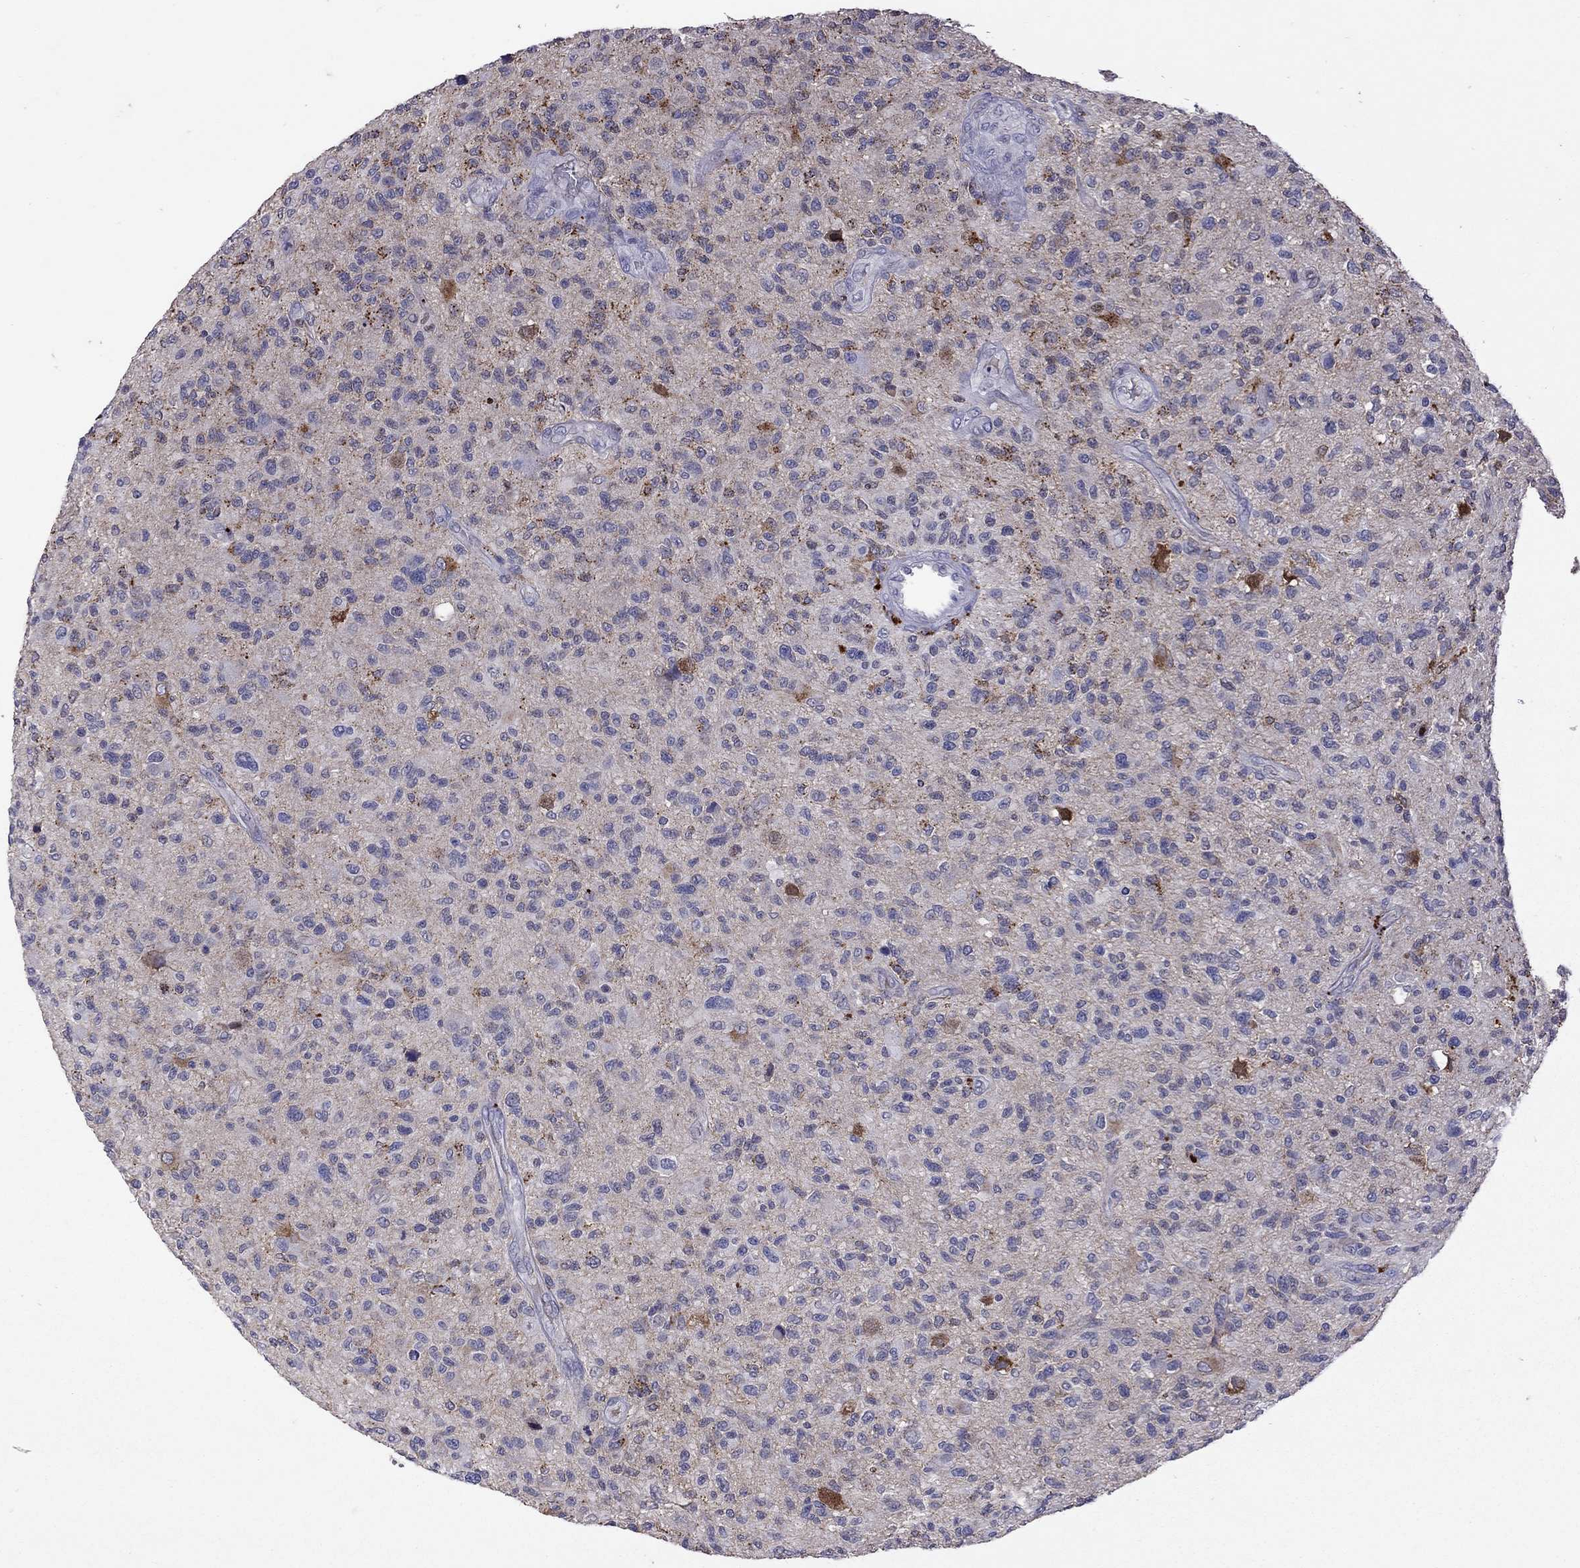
{"staining": {"intensity": "negative", "quantity": "none", "location": "none"}, "tissue": "glioma", "cell_type": "Tumor cells", "image_type": "cancer", "snomed": [{"axis": "morphology", "description": "Glioma, malignant, High grade"}, {"axis": "topography", "description": "Brain"}], "caption": "Tumor cells show no significant protein expression in glioma. (Stains: DAB (3,3'-diaminobenzidine) immunohistochemistry with hematoxylin counter stain, Microscopy: brightfield microscopy at high magnification).", "gene": "SERPINA3", "patient": {"sex": "male", "age": 47}}